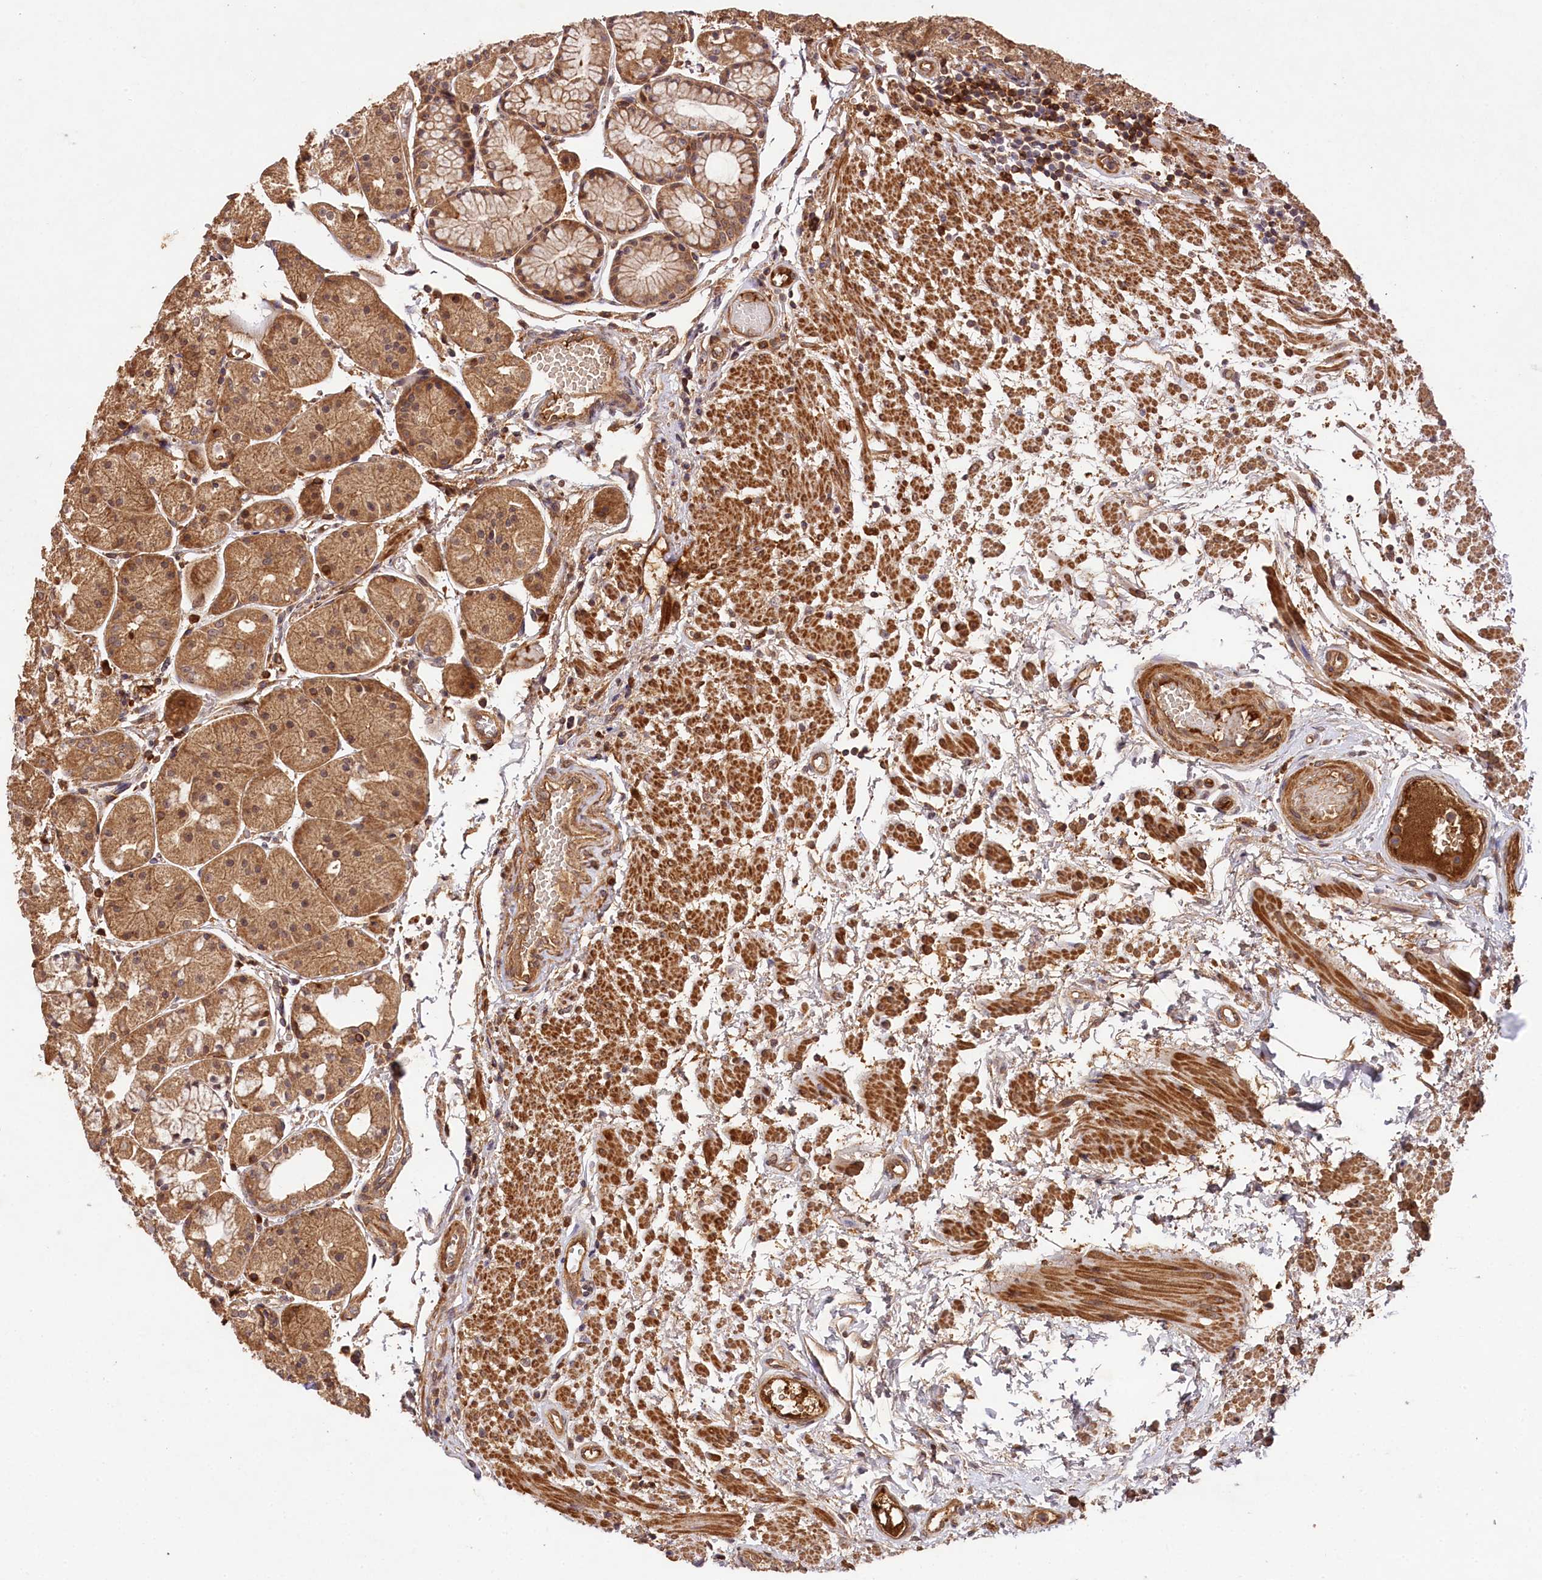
{"staining": {"intensity": "moderate", "quantity": ">75%", "location": "cytoplasmic/membranous"}, "tissue": "stomach", "cell_type": "Glandular cells", "image_type": "normal", "snomed": [{"axis": "morphology", "description": "Normal tissue, NOS"}, {"axis": "topography", "description": "Stomach, upper"}], "caption": "IHC micrograph of unremarkable stomach: human stomach stained using immunohistochemistry (IHC) shows medium levels of moderate protein expression localized specifically in the cytoplasmic/membranous of glandular cells, appearing as a cytoplasmic/membranous brown color.", "gene": "MCF2L2", "patient": {"sex": "male", "age": 72}}